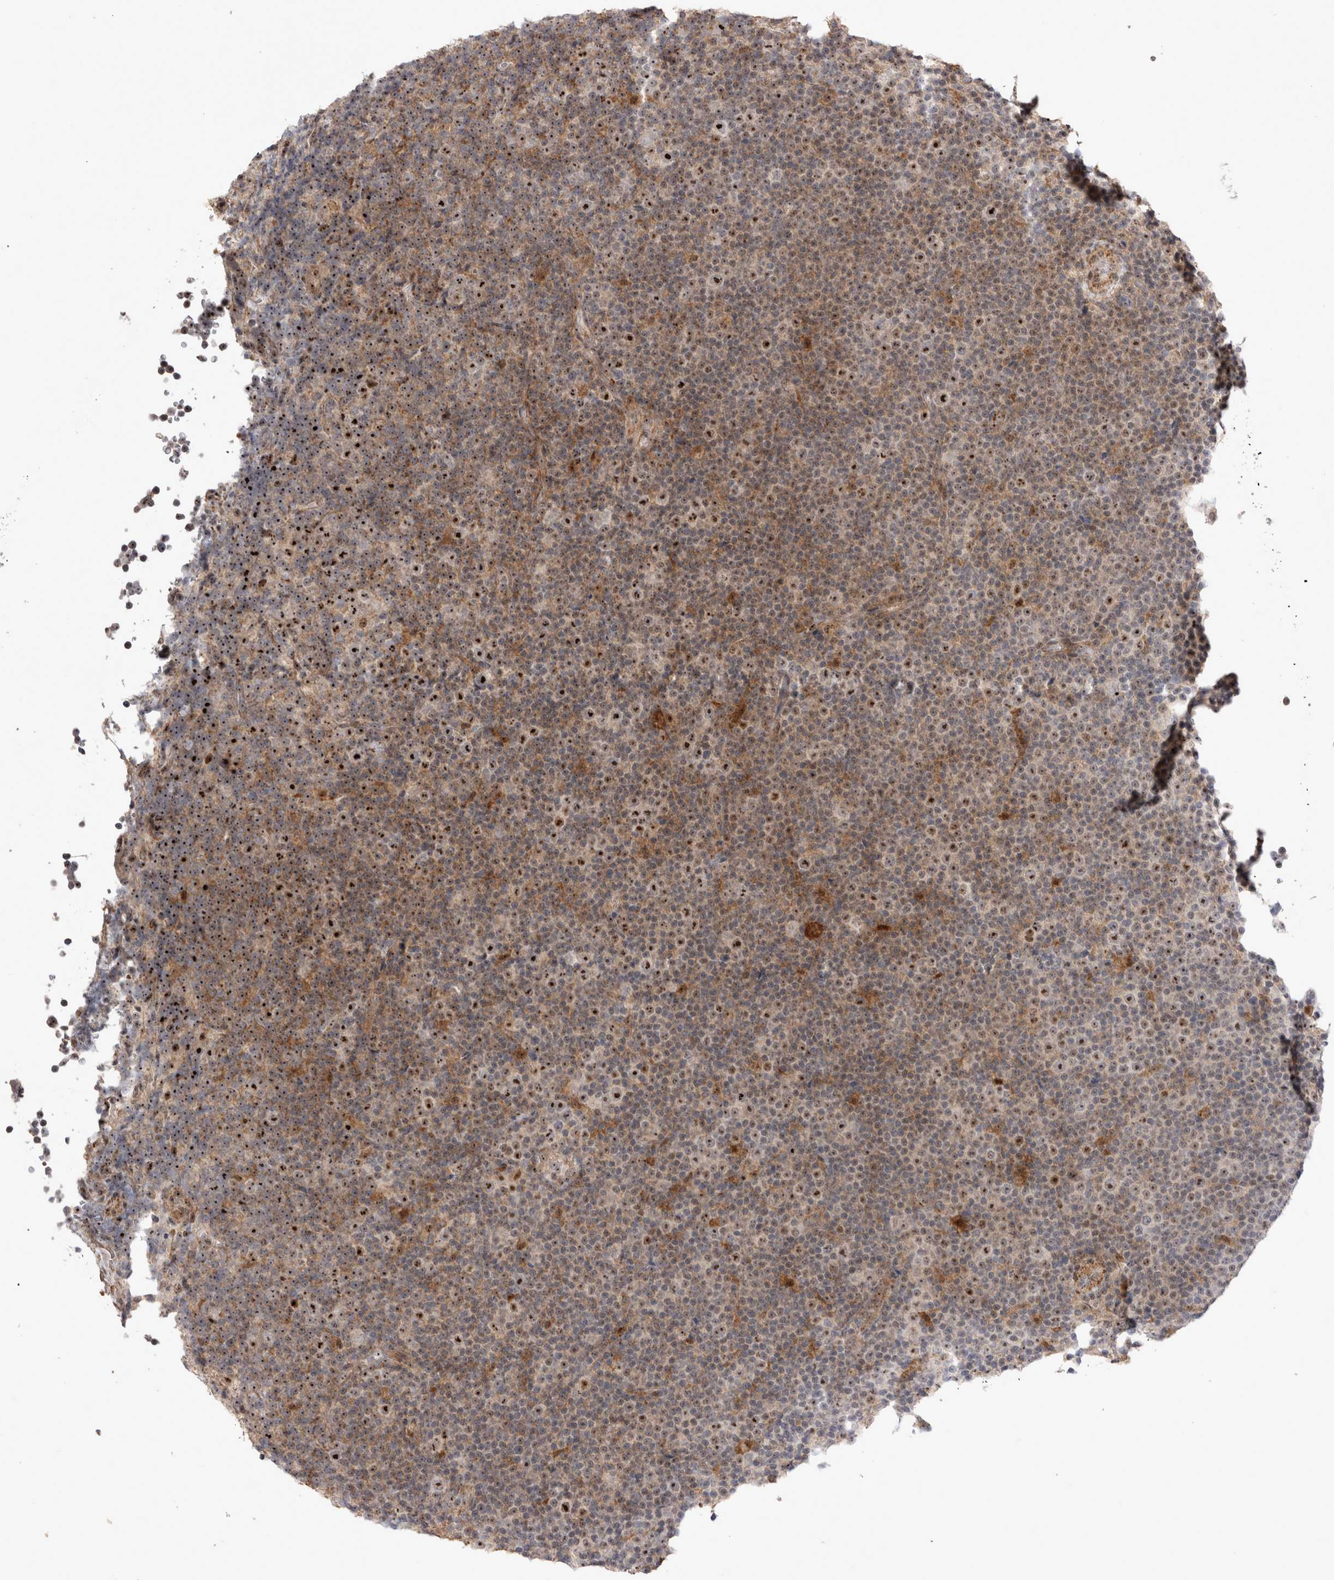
{"staining": {"intensity": "strong", "quantity": ">75%", "location": "nuclear"}, "tissue": "lymphoma", "cell_type": "Tumor cells", "image_type": "cancer", "snomed": [{"axis": "morphology", "description": "Malignant lymphoma, non-Hodgkin's type, Low grade"}, {"axis": "topography", "description": "Lymph node"}], "caption": "Lymphoma was stained to show a protein in brown. There is high levels of strong nuclear staining in about >75% of tumor cells.", "gene": "STK11", "patient": {"sex": "female", "age": 67}}